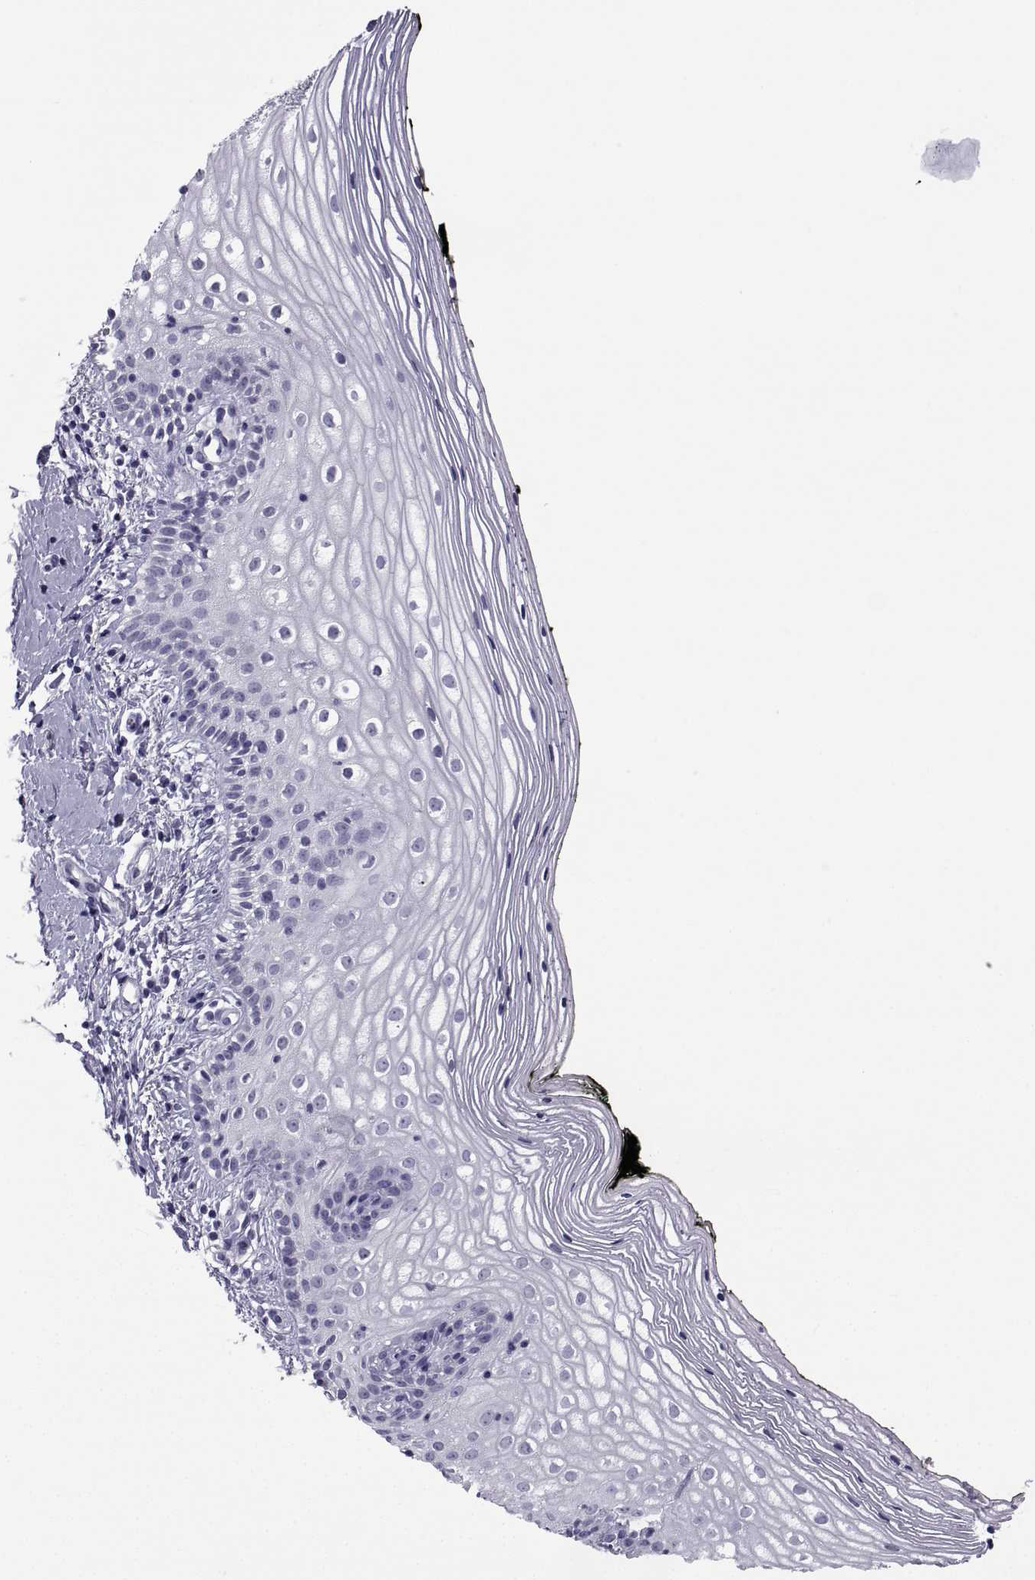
{"staining": {"intensity": "negative", "quantity": "none", "location": "none"}, "tissue": "vagina", "cell_type": "Squamous epithelial cells", "image_type": "normal", "snomed": [{"axis": "morphology", "description": "Normal tissue, NOS"}, {"axis": "topography", "description": "Vagina"}], "caption": "Protein analysis of unremarkable vagina demonstrates no significant positivity in squamous epithelial cells. (Brightfield microscopy of DAB (3,3'-diaminobenzidine) IHC at high magnification).", "gene": "MAGEB1", "patient": {"sex": "female", "age": 47}}